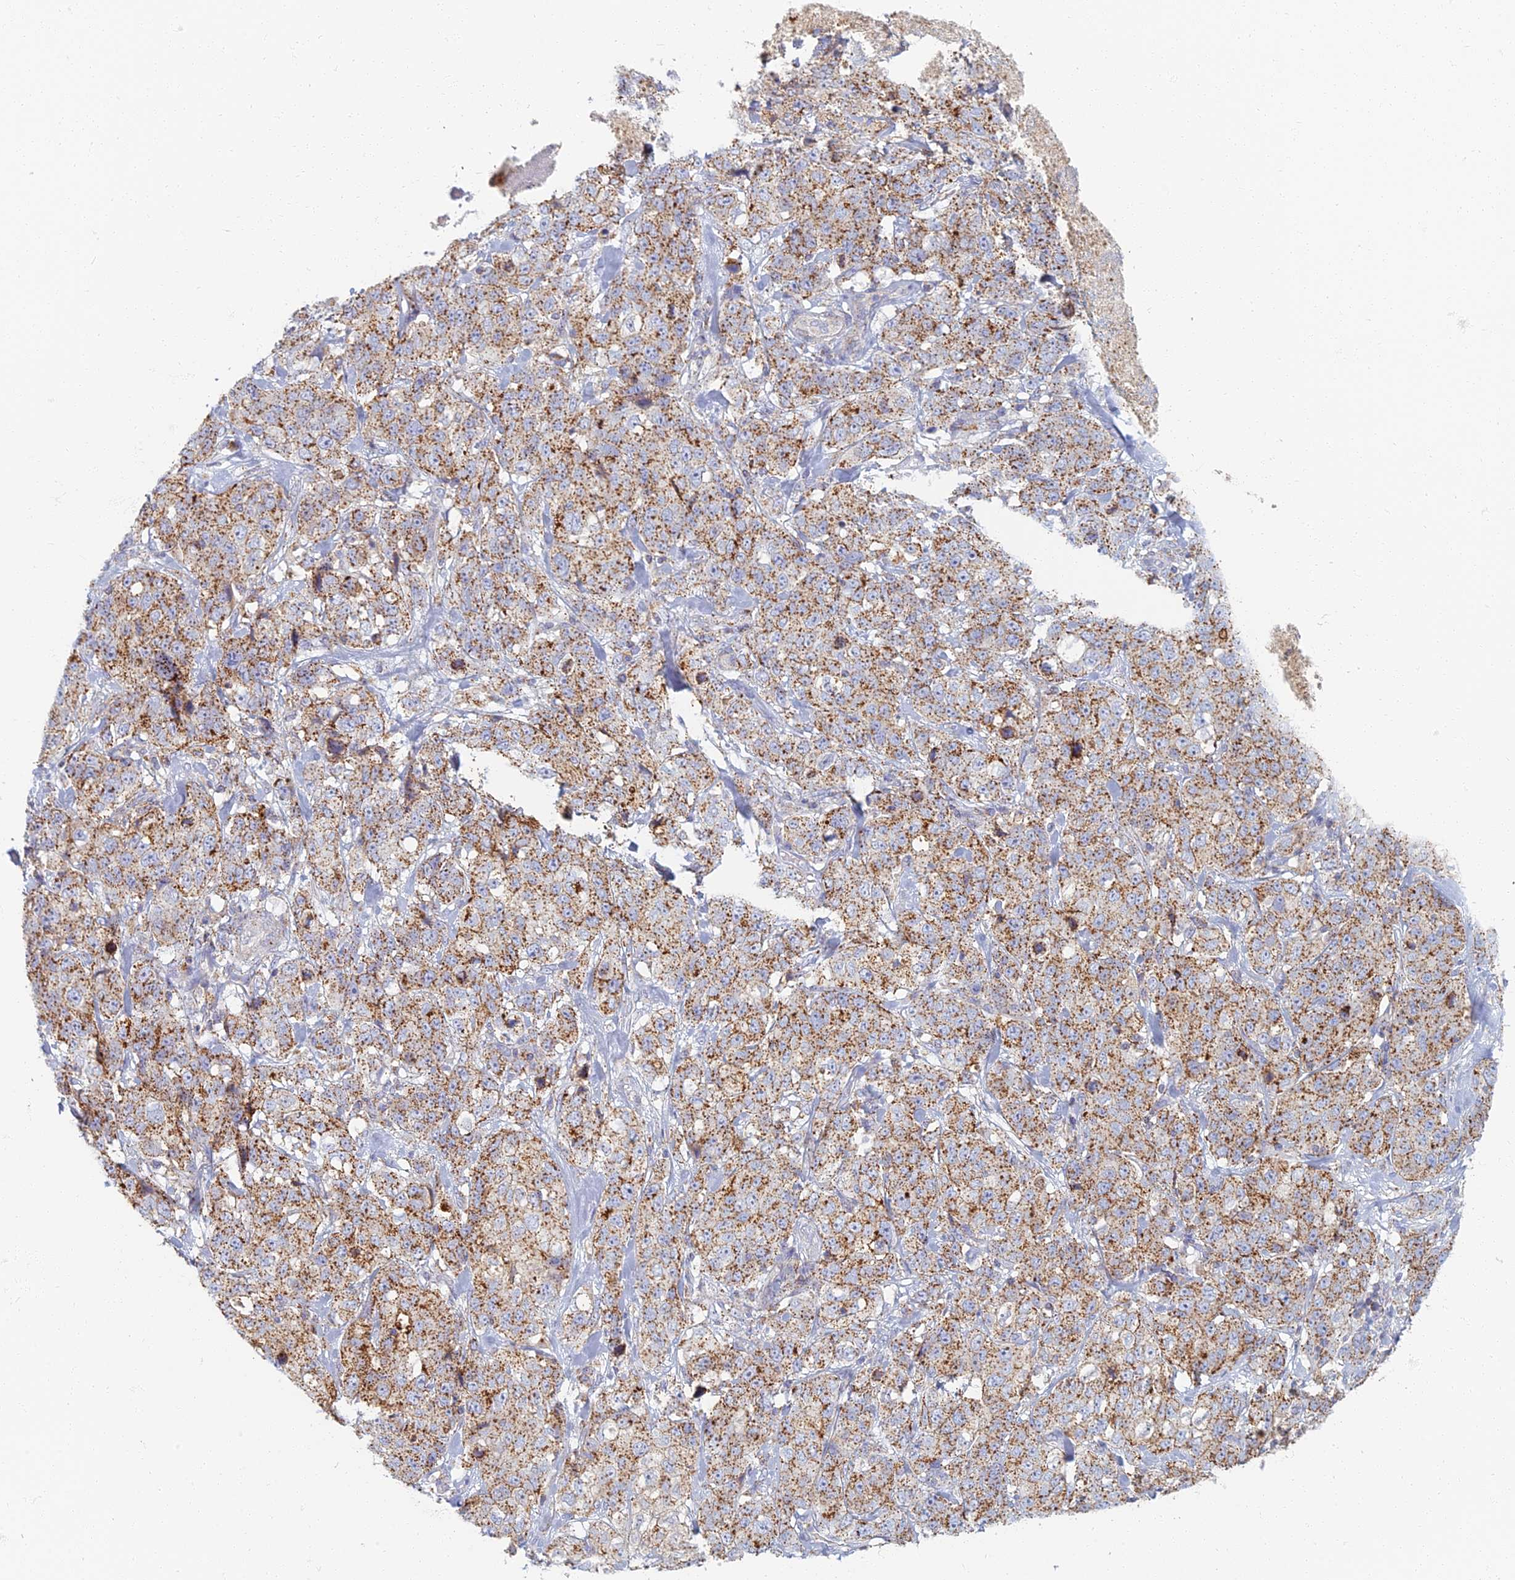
{"staining": {"intensity": "strong", "quantity": ">75%", "location": "cytoplasmic/membranous"}, "tissue": "stomach cancer", "cell_type": "Tumor cells", "image_type": "cancer", "snomed": [{"axis": "morphology", "description": "Adenocarcinoma, NOS"}, {"axis": "topography", "description": "Stomach"}], "caption": "A histopathology image of human stomach cancer stained for a protein exhibits strong cytoplasmic/membranous brown staining in tumor cells.", "gene": "CHMP4B", "patient": {"sex": "male", "age": 48}}